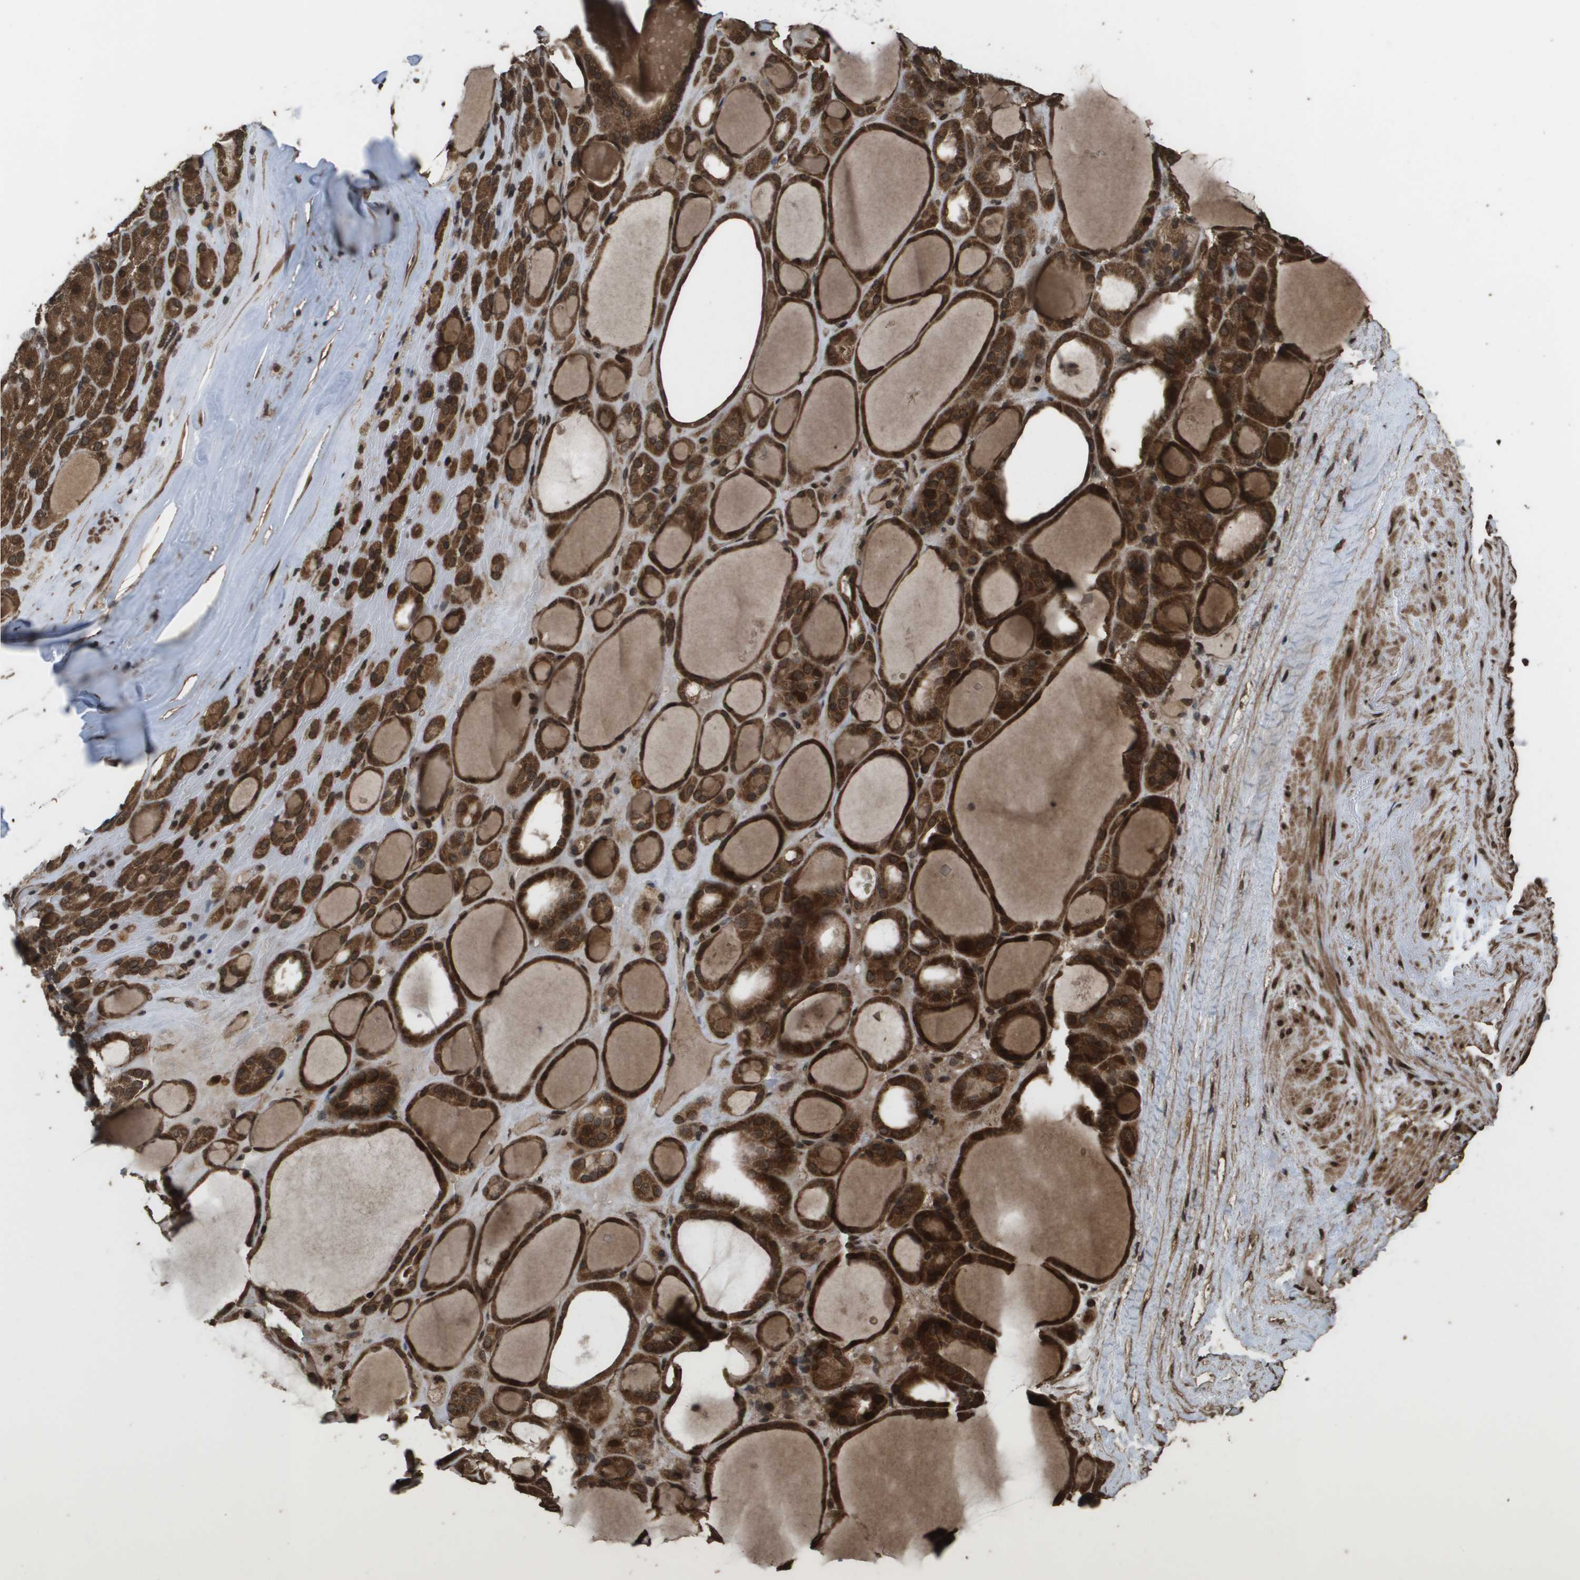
{"staining": {"intensity": "strong", "quantity": ">75%", "location": "cytoplasmic/membranous,nuclear"}, "tissue": "thyroid gland", "cell_type": "Glandular cells", "image_type": "normal", "snomed": [{"axis": "morphology", "description": "Normal tissue, NOS"}, {"axis": "morphology", "description": "Carcinoma, NOS"}, {"axis": "topography", "description": "Thyroid gland"}], "caption": "Protein expression analysis of unremarkable thyroid gland demonstrates strong cytoplasmic/membranous,nuclear staining in approximately >75% of glandular cells.", "gene": "AXIN2", "patient": {"sex": "female", "age": 86}}